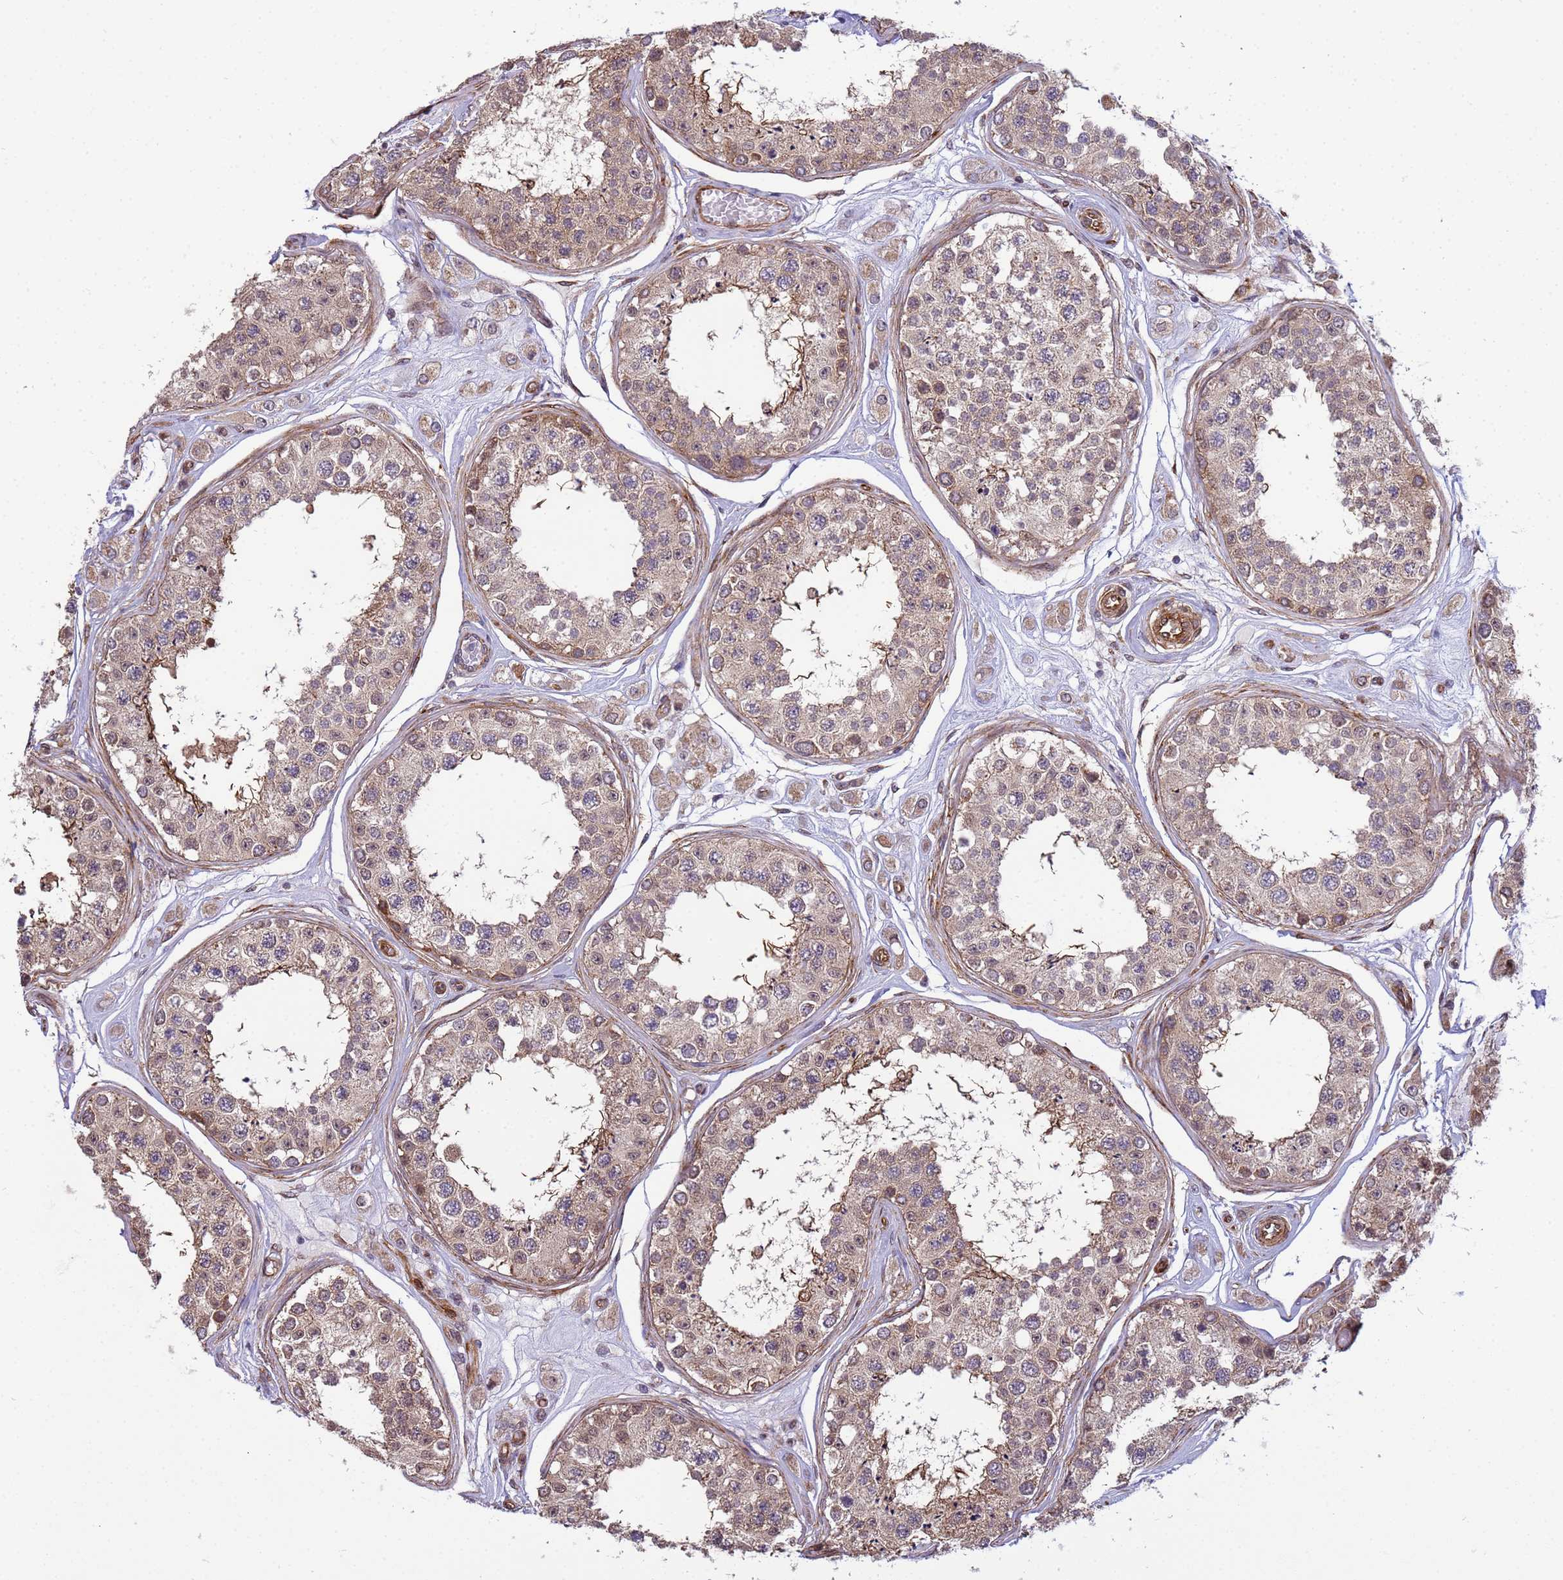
{"staining": {"intensity": "moderate", "quantity": ">75%", "location": "cytoplasmic/membranous"}, "tissue": "testis", "cell_type": "Cells in seminiferous ducts", "image_type": "normal", "snomed": [{"axis": "morphology", "description": "Normal tissue, NOS"}, {"axis": "topography", "description": "Testis"}], "caption": "Moderate cytoplasmic/membranous protein staining is seen in approximately >75% of cells in seminiferous ducts in testis. The protein is stained brown, and the nuclei are stained in blue (DAB (3,3'-diaminobenzidine) IHC with brightfield microscopy, high magnification).", "gene": "ITGB4", "patient": {"sex": "male", "age": 25}}